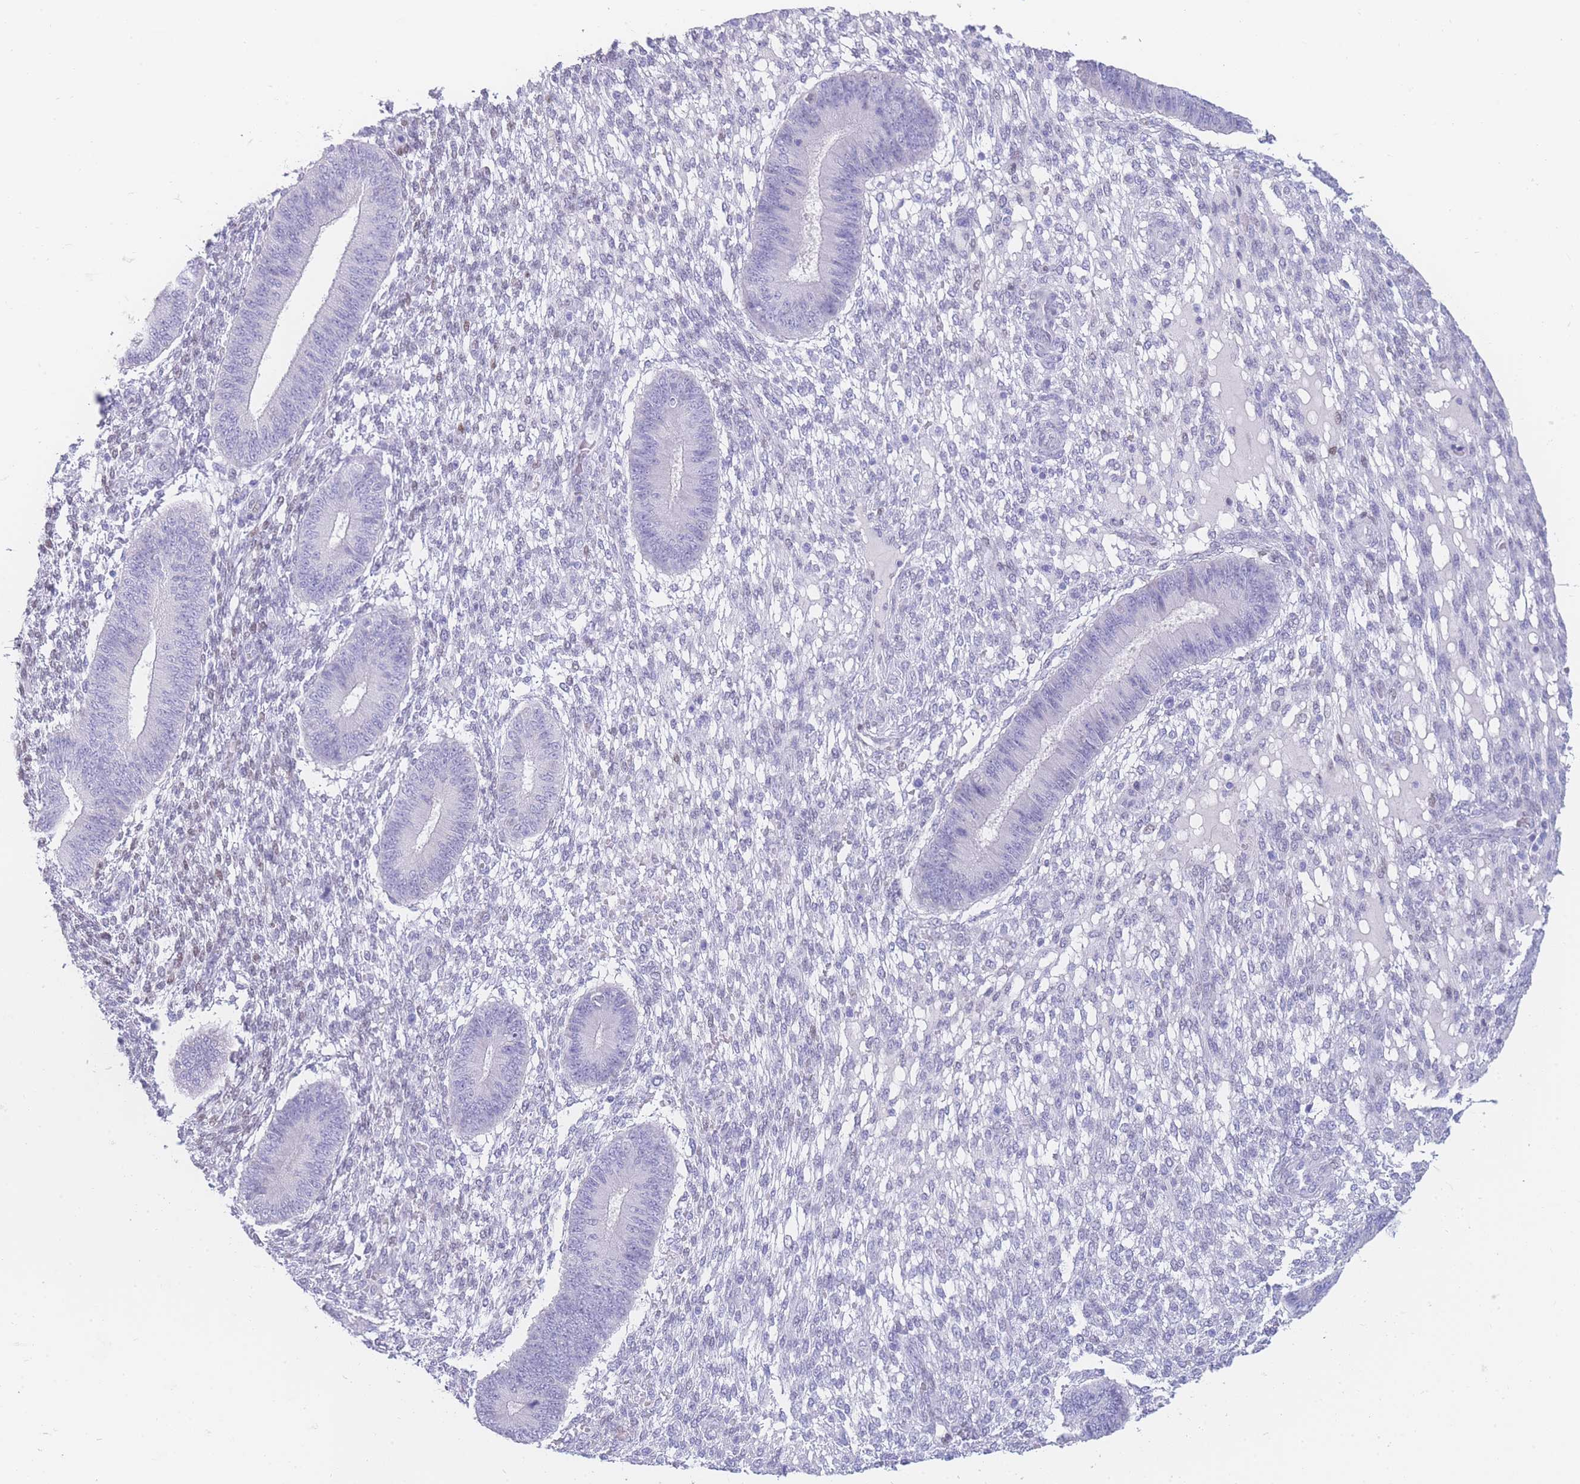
{"staining": {"intensity": "weak", "quantity": "<25%", "location": "nuclear"}, "tissue": "endometrium", "cell_type": "Cells in endometrial stroma", "image_type": "normal", "snomed": [{"axis": "morphology", "description": "Normal tissue, NOS"}, {"axis": "topography", "description": "Endometrium"}], "caption": "Cells in endometrial stroma show no significant expression in normal endometrium. (DAB (3,3'-diaminobenzidine) IHC, high magnification).", "gene": "PSMB5", "patient": {"sex": "female", "age": 49}}